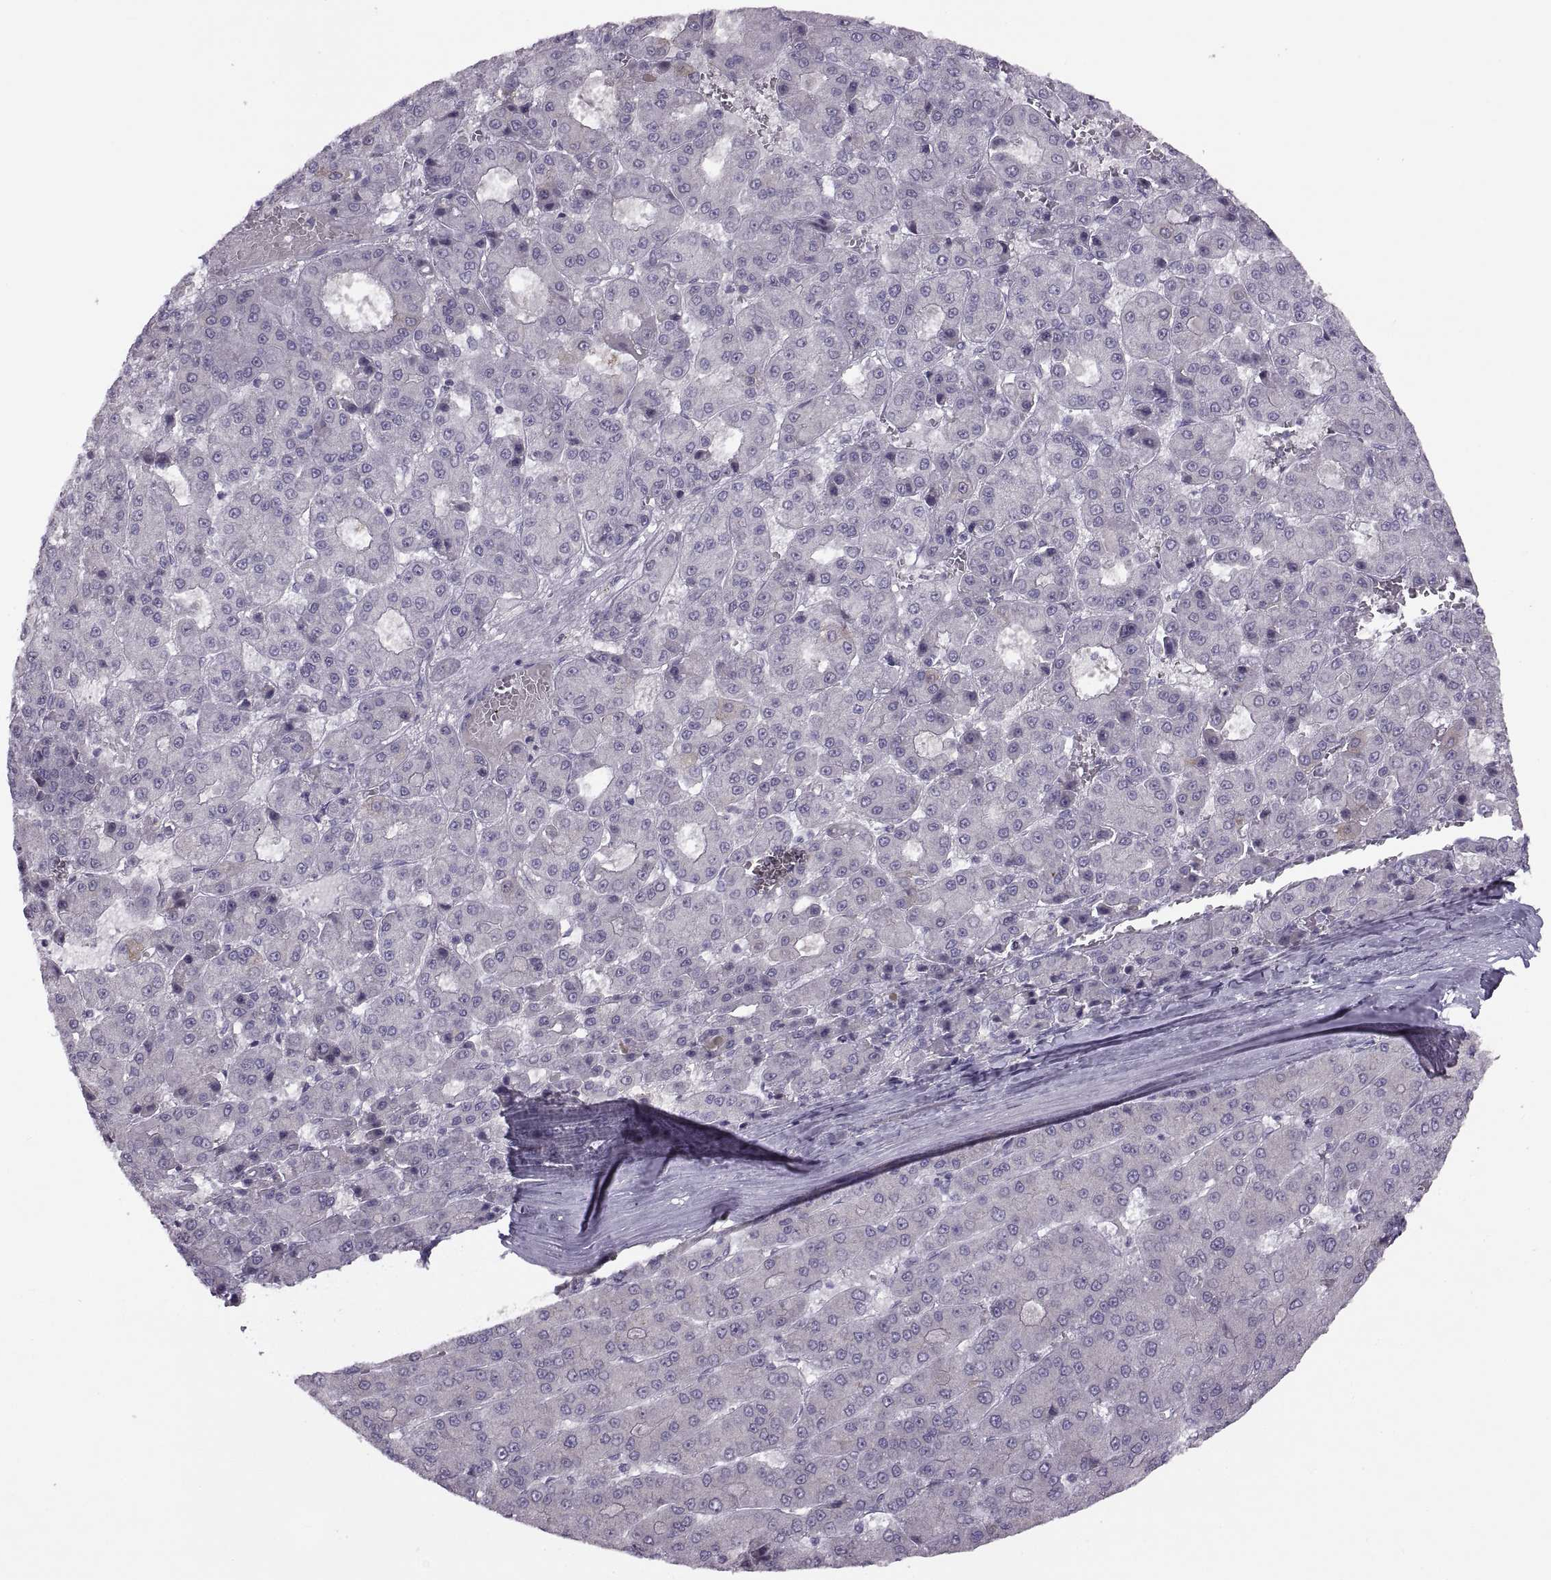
{"staining": {"intensity": "negative", "quantity": "none", "location": "none"}, "tissue": "liver cancer", "cell_type": "Tumor cells", "image_type": "cancer", "snomed": [{"axis": "morphology", "description": "Carcinoma, Hepatocellular, NOS"}, {"axis": "topography", "description": "Liver"}], "caption": "Hepatocellular carcinoma (liver) was stained to show a protein in brown. There is no significant positivity in tumor cells.", "gene": "H2AP", "patient": {"sex": "male", "age": 70}}